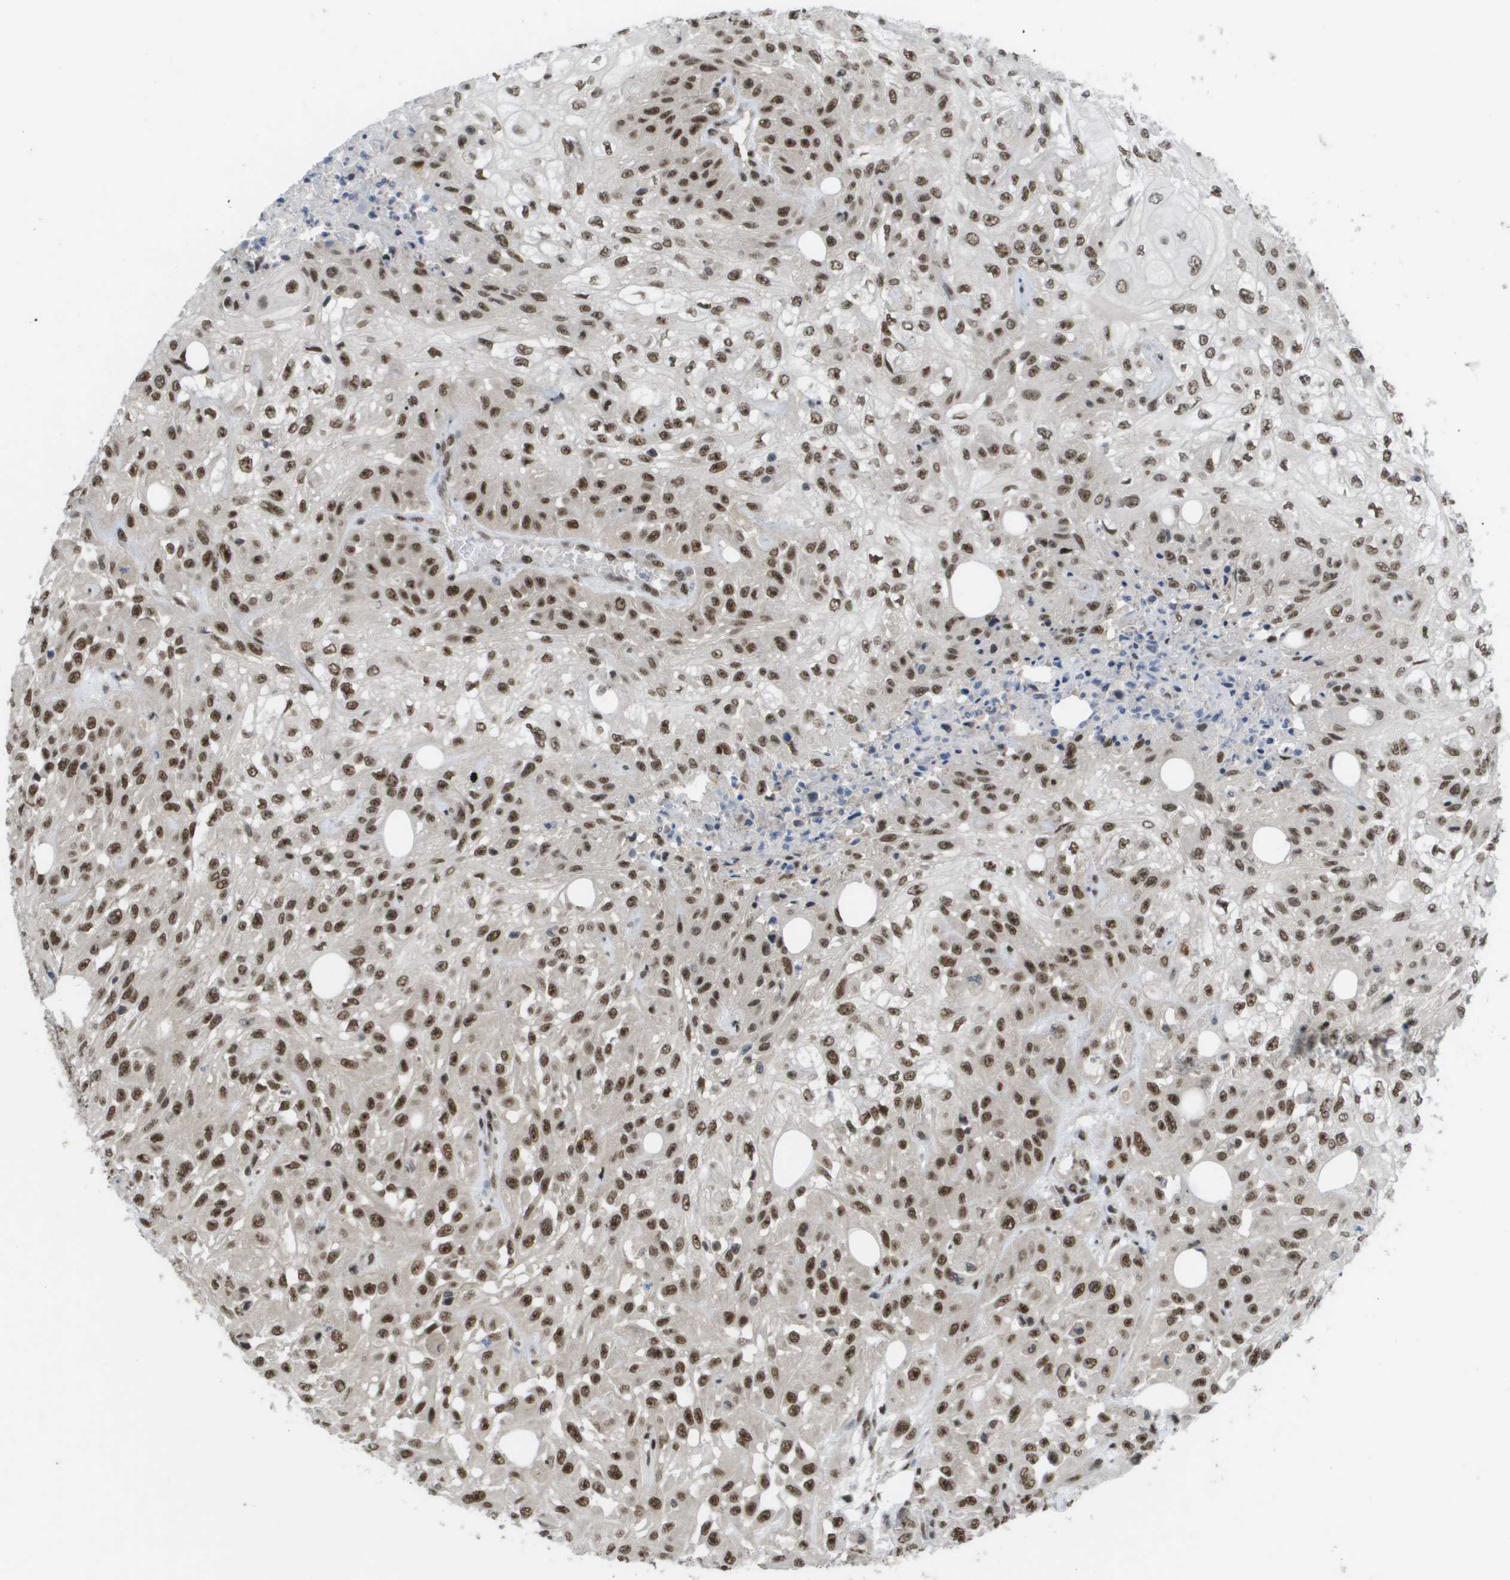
{"staining": {"intensity": "strong", "quantity": ">75%", "location": "nuclear"}, "tissue": "skin cancer", "cell_type": "Tumor cells", "image_type": "cancer", "snomed": [{"axis": "morphology", "description": "Squamous cell carcinoma, NOS"}, {"axis": "morphology", "description": "Squamous cell carcinoma, metastatic, NOS"}, {"axis": "topography", "description": "Skin"}, {"axis": "topography", "description": "Lymph node"}], "caption": "Skin cancer (metastatic squamous cell carcinoma) stained for a protein (brown) shows strong nuclear positive expression in about >75% of tumor cells.", "gene": "CDT1", "patient": {"sex": "male", "age": 75}}